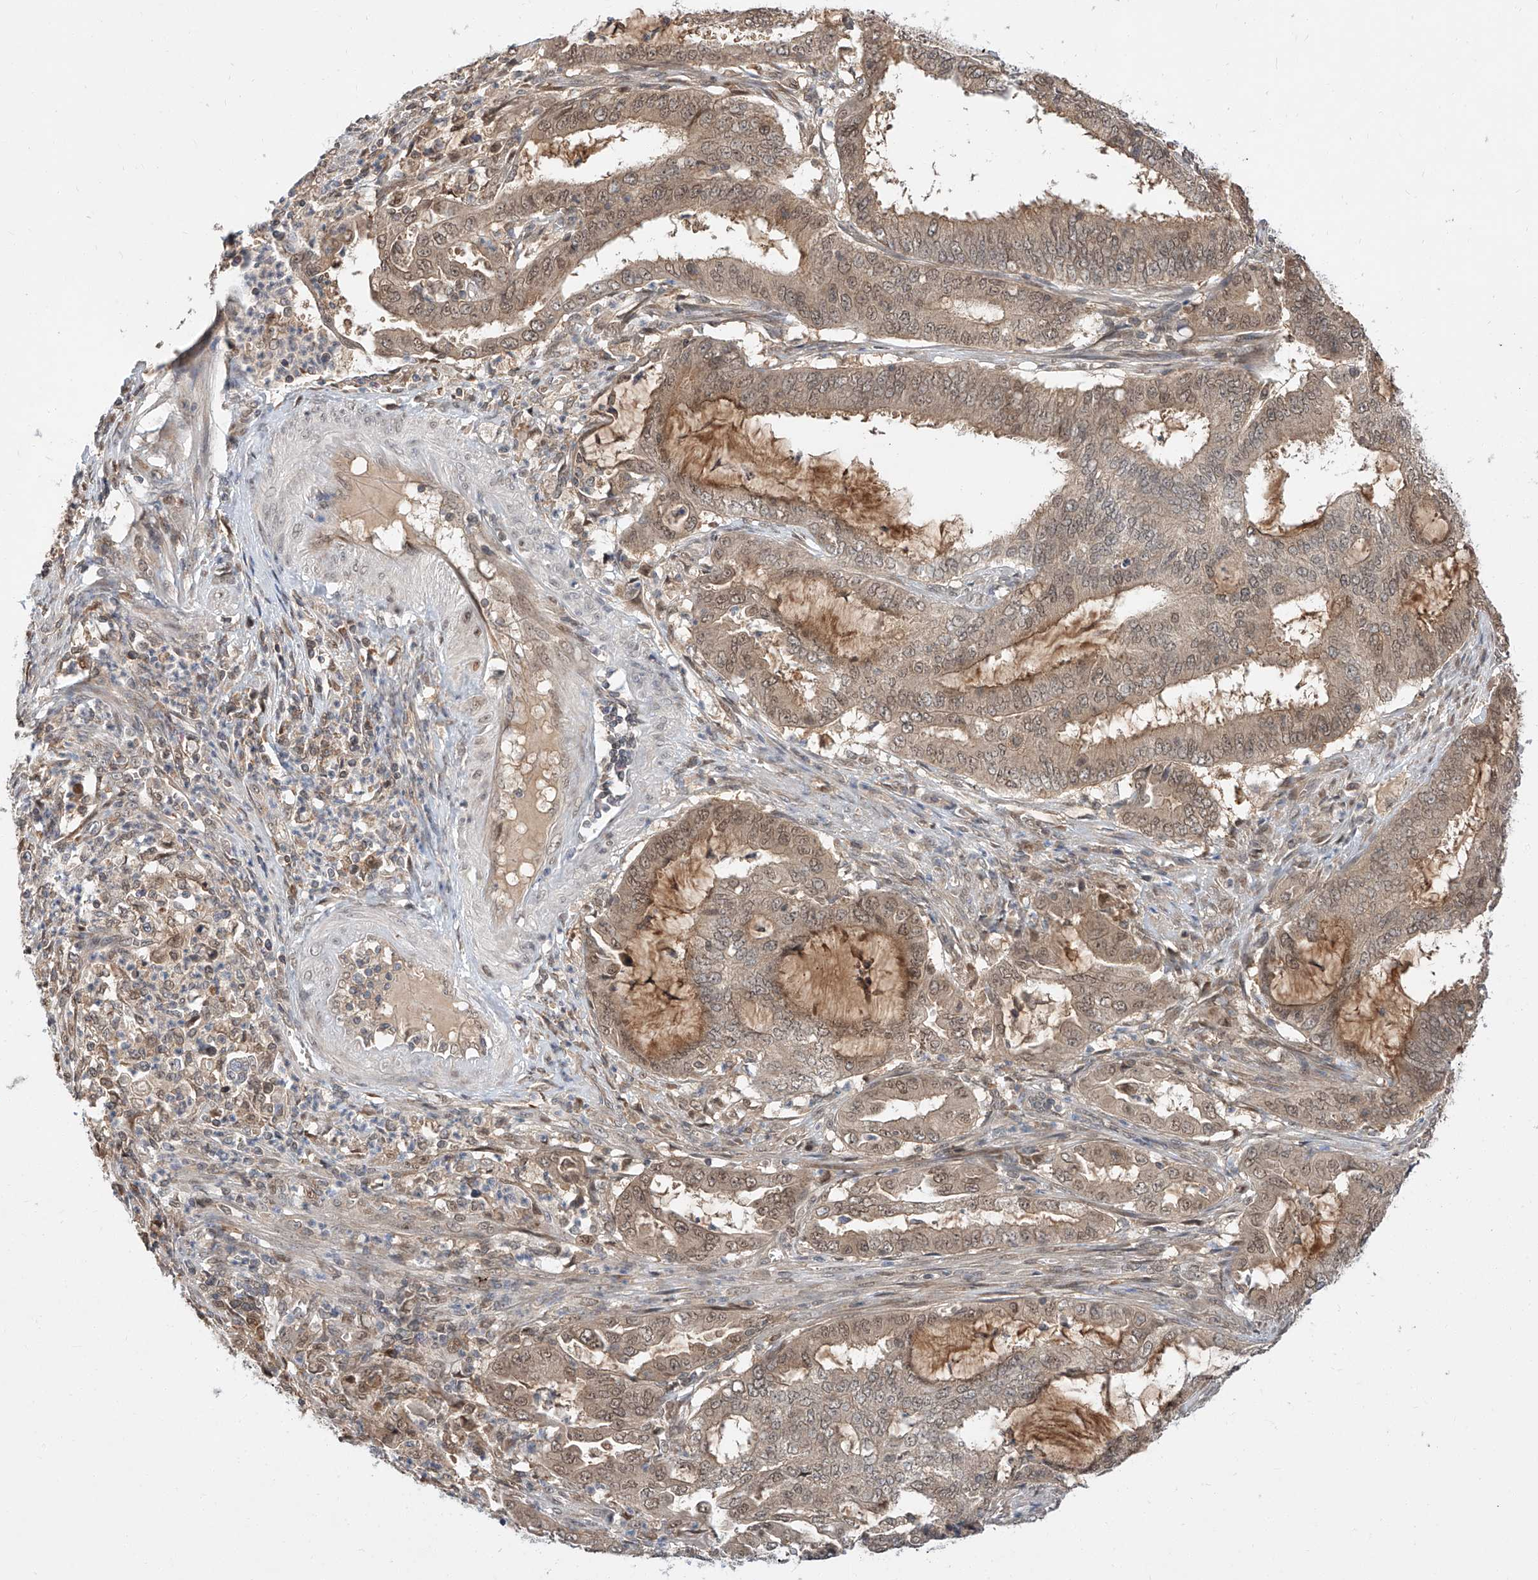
{"staining": {"intensity": "weak", "quantity": ">75%", "location": "cytoplasmic/membranous,nuclear"}, "tissue": "endometrial cancer", "cell_type": "Tumor cells", "image_type": "cancer", "snomed": [{"axis": "morphology", "description": "Adenocarcinoma, NOS"}, {"axis": "topography", "description": "Endometrium"}], "caption": "IHC of human endometrial adenocarcinoma demonstrates low levels of weak cytoplasmic/membranous and nuclear staining in about >75% of tumor cells. (IHC, brightfield microscopy, high magnification).", "gene": "DIRAS3", "patient": {"sex": "female", "age": 51}}